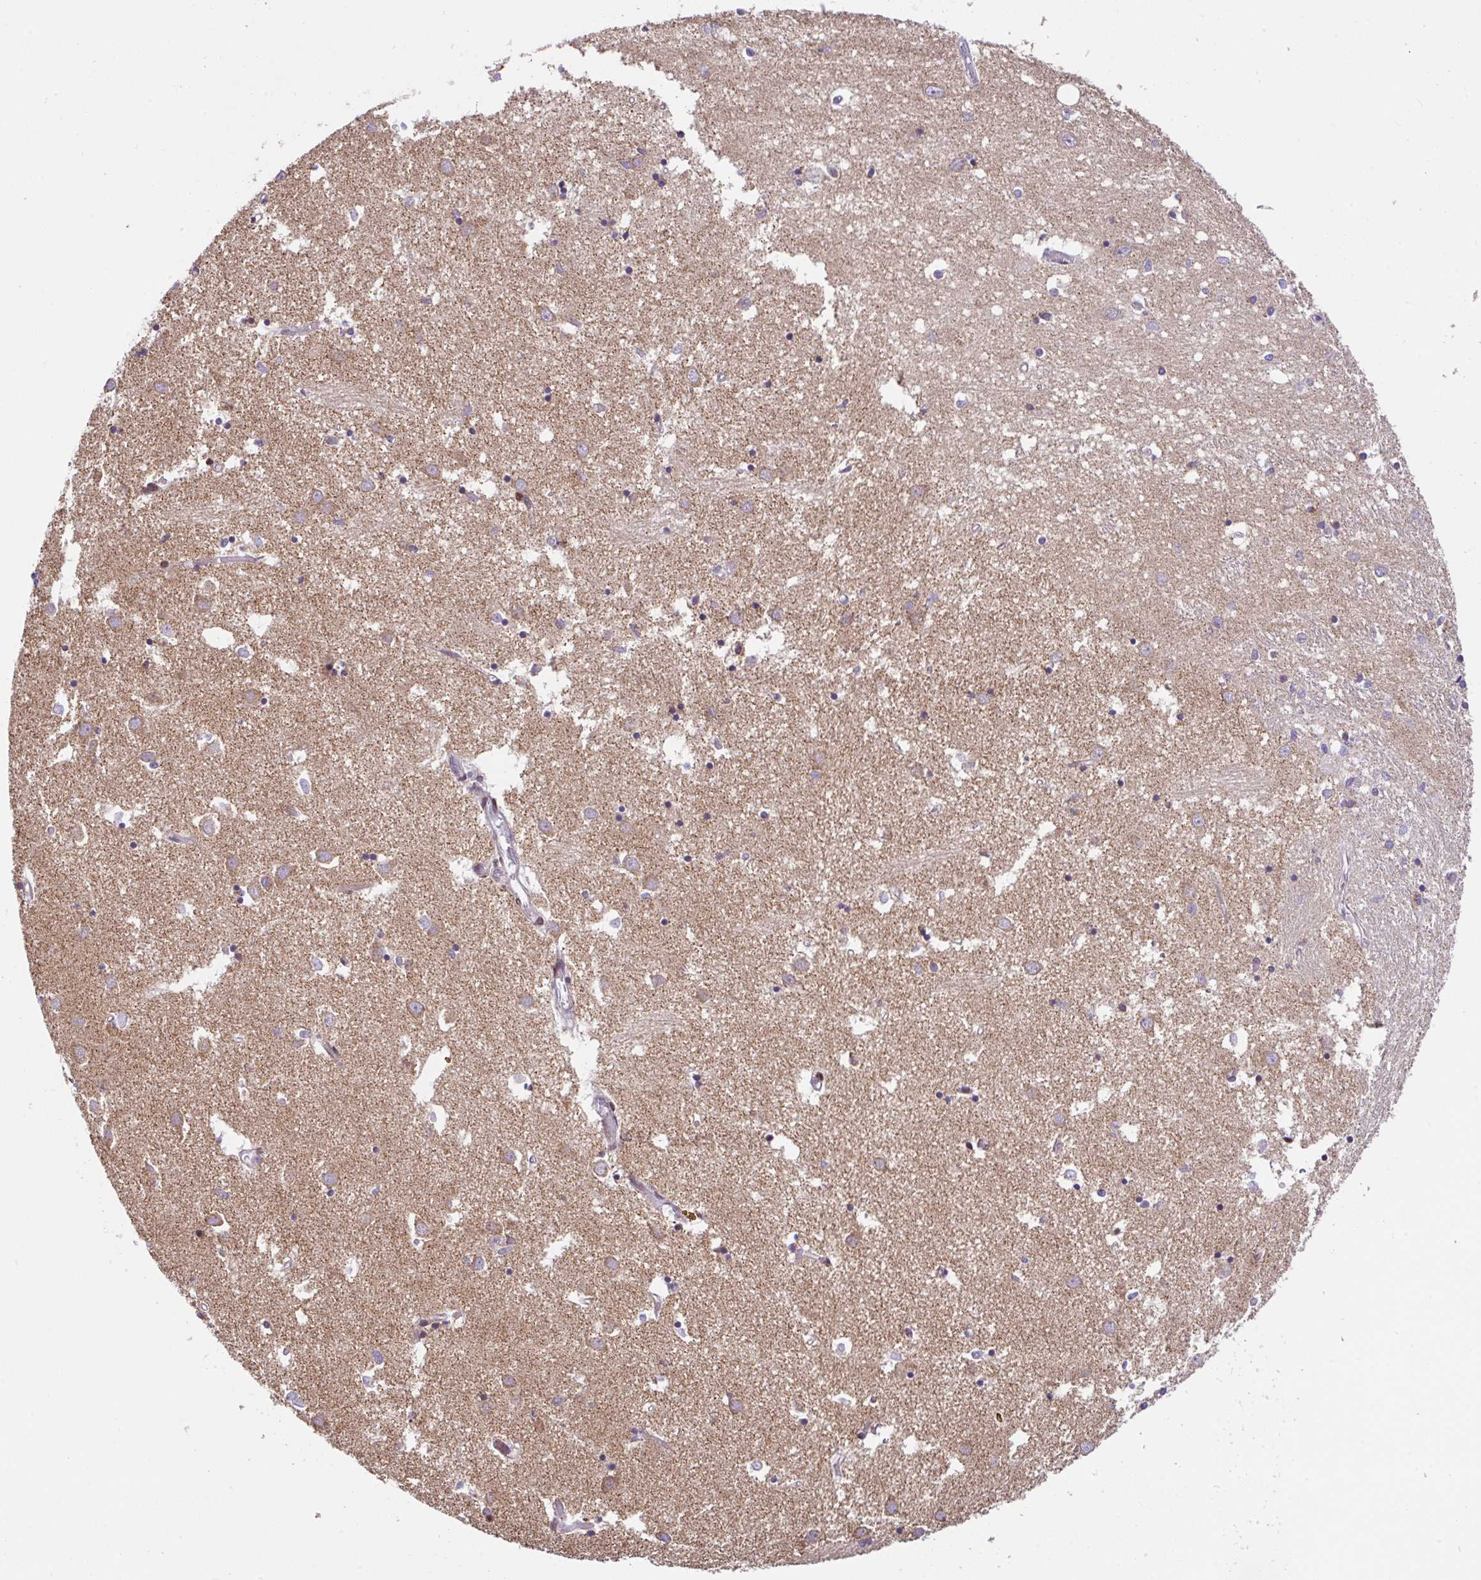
{"staining": {"intensity": "weak", "quantity": "<25%", "location": "cytoplasmic/membranous"}, "tissue": "caudate", "cell_type": "Glial cells", "image_type": "normal", "snomed": [{"axis": "morphology", "description": "Normal tissue, NOS"}, {"axis": "topography", "description": "Lateral ventricle wall"}], "caption": "IHC histopathology image of normal caudate: human caudate stained with DAB shows no significant protein staining in glial cells.", "gene": "FIGNL1", "patient": {"sex": "male", "age": 70}}